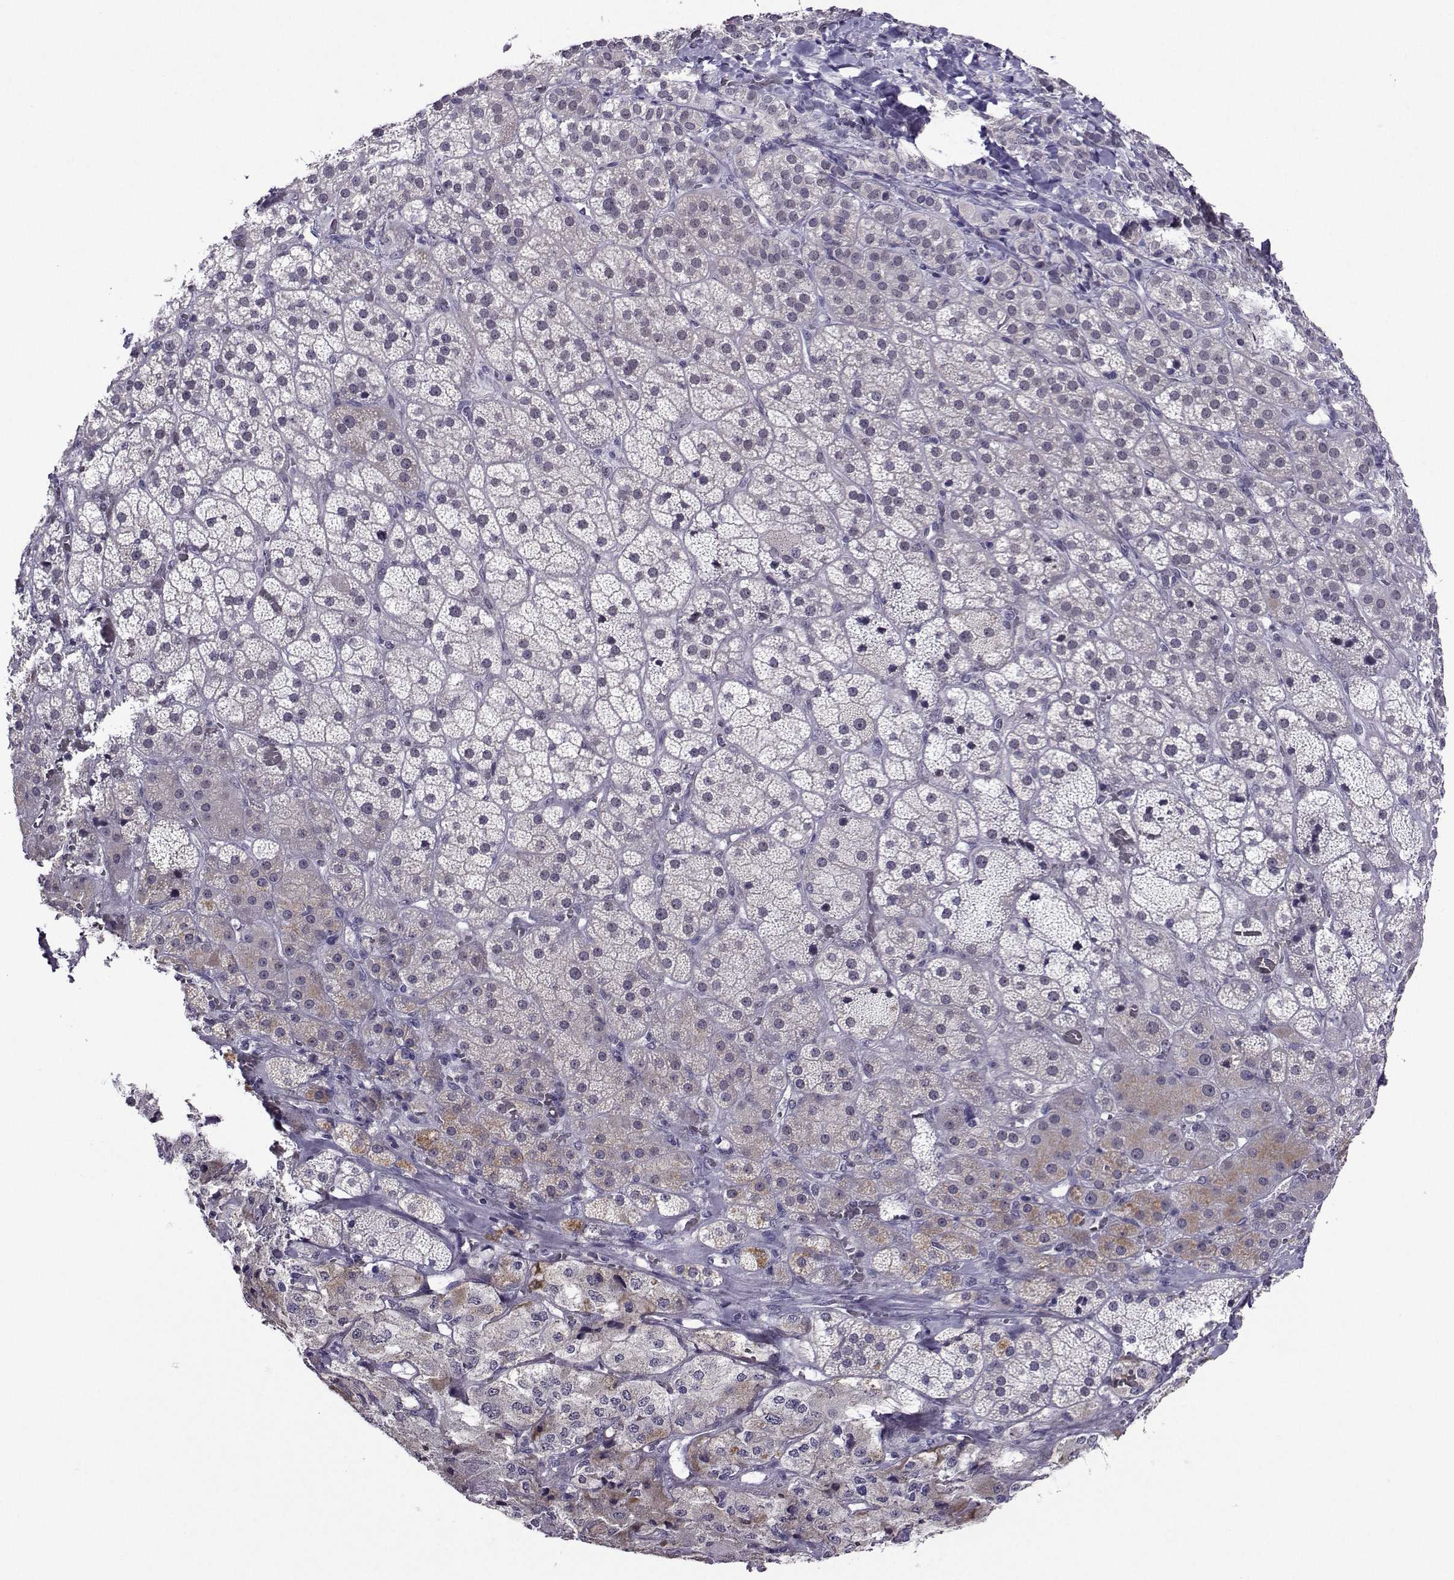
{"staining": {"intensity": "moderate", "quantity": "<25%", "location": "cytoplasmic/membranous"}, "tissue": "adrenal gland", "cell_type": "Glandular cells", "image_type": "normal", "snomed": [{"axis": "morphology", "description": "Normal tissue, NOS"}, {"axis": "topography", "description": "Adrenal gland"}], "caption": "High-magnification brightfield microscopy of normal adrenal gland stained with DAB (brown) and counterstained with hematoxylin (blue). glandular cells exhibit moderate cytoplasmic/membranous staining is seen in approximately<25% of cells.", "gene": "DDX20", "patient": {"sex": "male", "age": 57}}